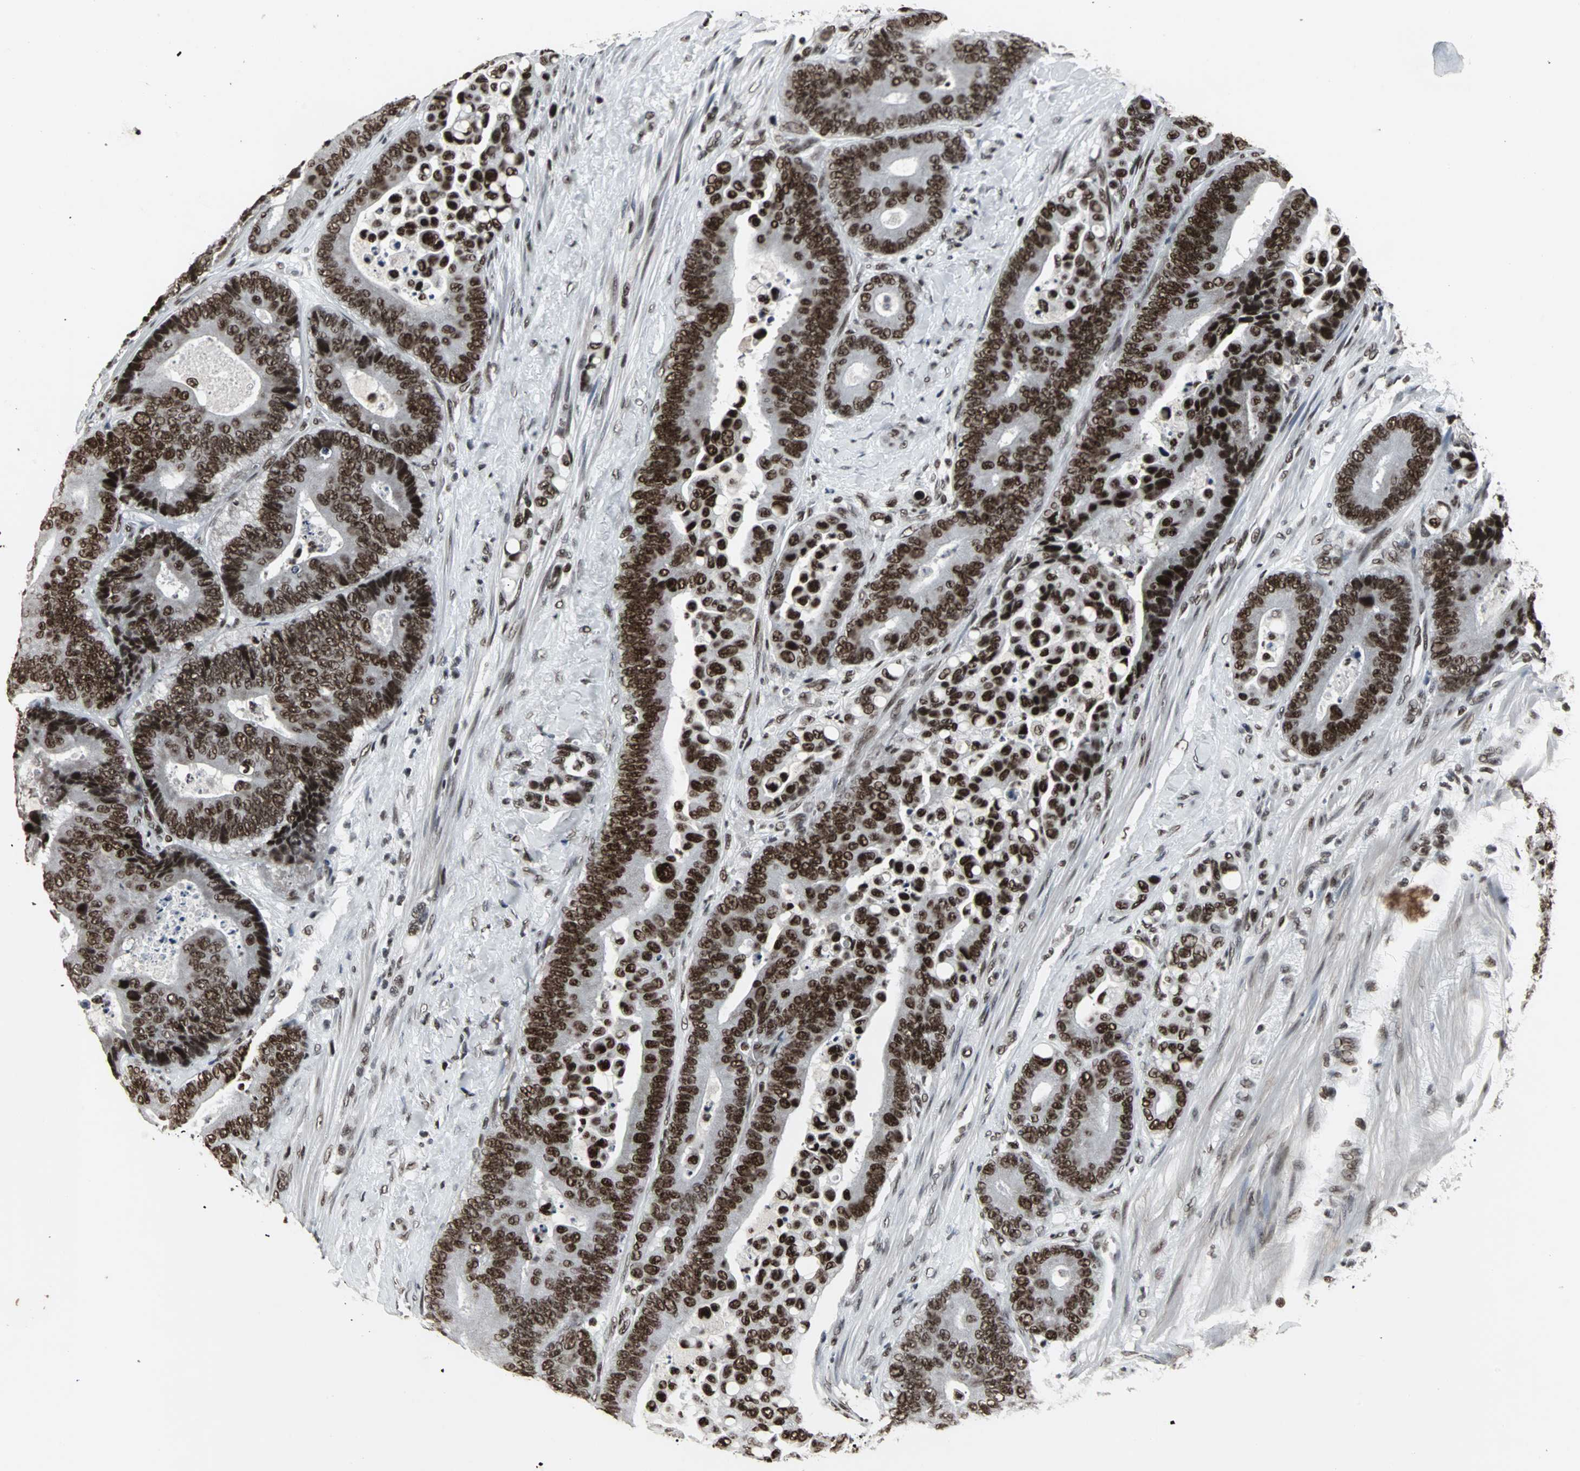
{"staining": {"intensity": "strong", "quantity": ">75%", "location": "nuclear"}, "tissue": "colorectal cancer", "cell_type": "Tumor cells", "image_type": "cancer", "snomed": [{"axis": "morphology", "description": "Normal tissue, NOS"}, {"axis": "morphology", "description": "Adenocarcinoma, NOS"}, {"axis": "topography", "description": "Colon"}], "caption": "This is an image of IHC staining of colorectal adenocarcinoma, which shows strong expression in the nuclear of tumor cells.", "gene": "PNKP", "patient": {"sex": "male", "age": 82}}